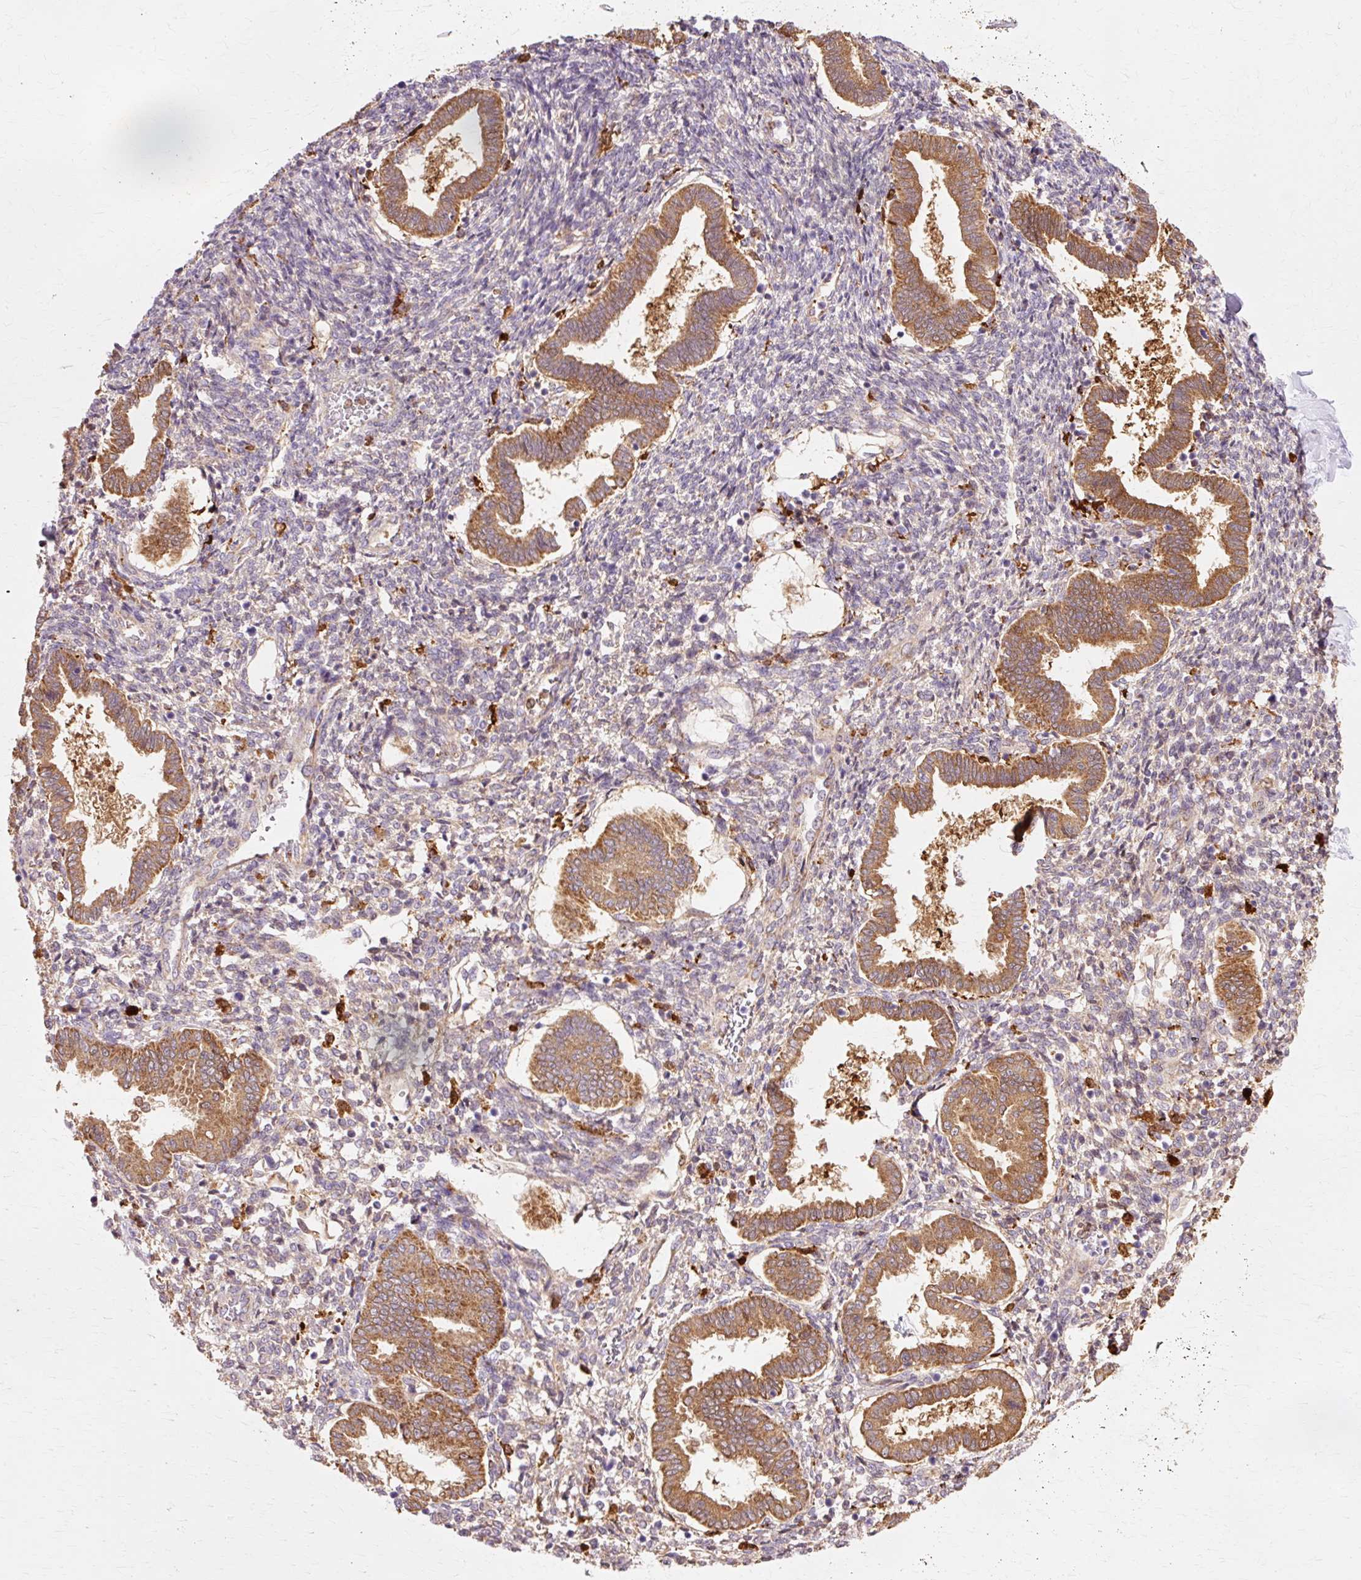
{"staining": {"intensity": "weak", "quantity": "<25%", "location": "cytoplasmic/membranous"}, "tissue": "endometrium", "cell_type": "Cells in endometrial stroma", "image_type": "normal", "snomed": [{"axis": "morphology", "description": "Normal tissue, NOS"}, {"axis": "topography", "description": "Endometrium"}], "caption": "Immunohistochemical staining of benign endometrium demonstrates no significant staining in cells in endometrial stroma. (Stains: DAB (3,3'-diaminobenzidine) immunohistochemistry with hematoxylin counter stain, Microscopy: brightfield microscopy at high magnification).", "gene": "GPX1", "patient": {"sex": "female", "age": 24}}